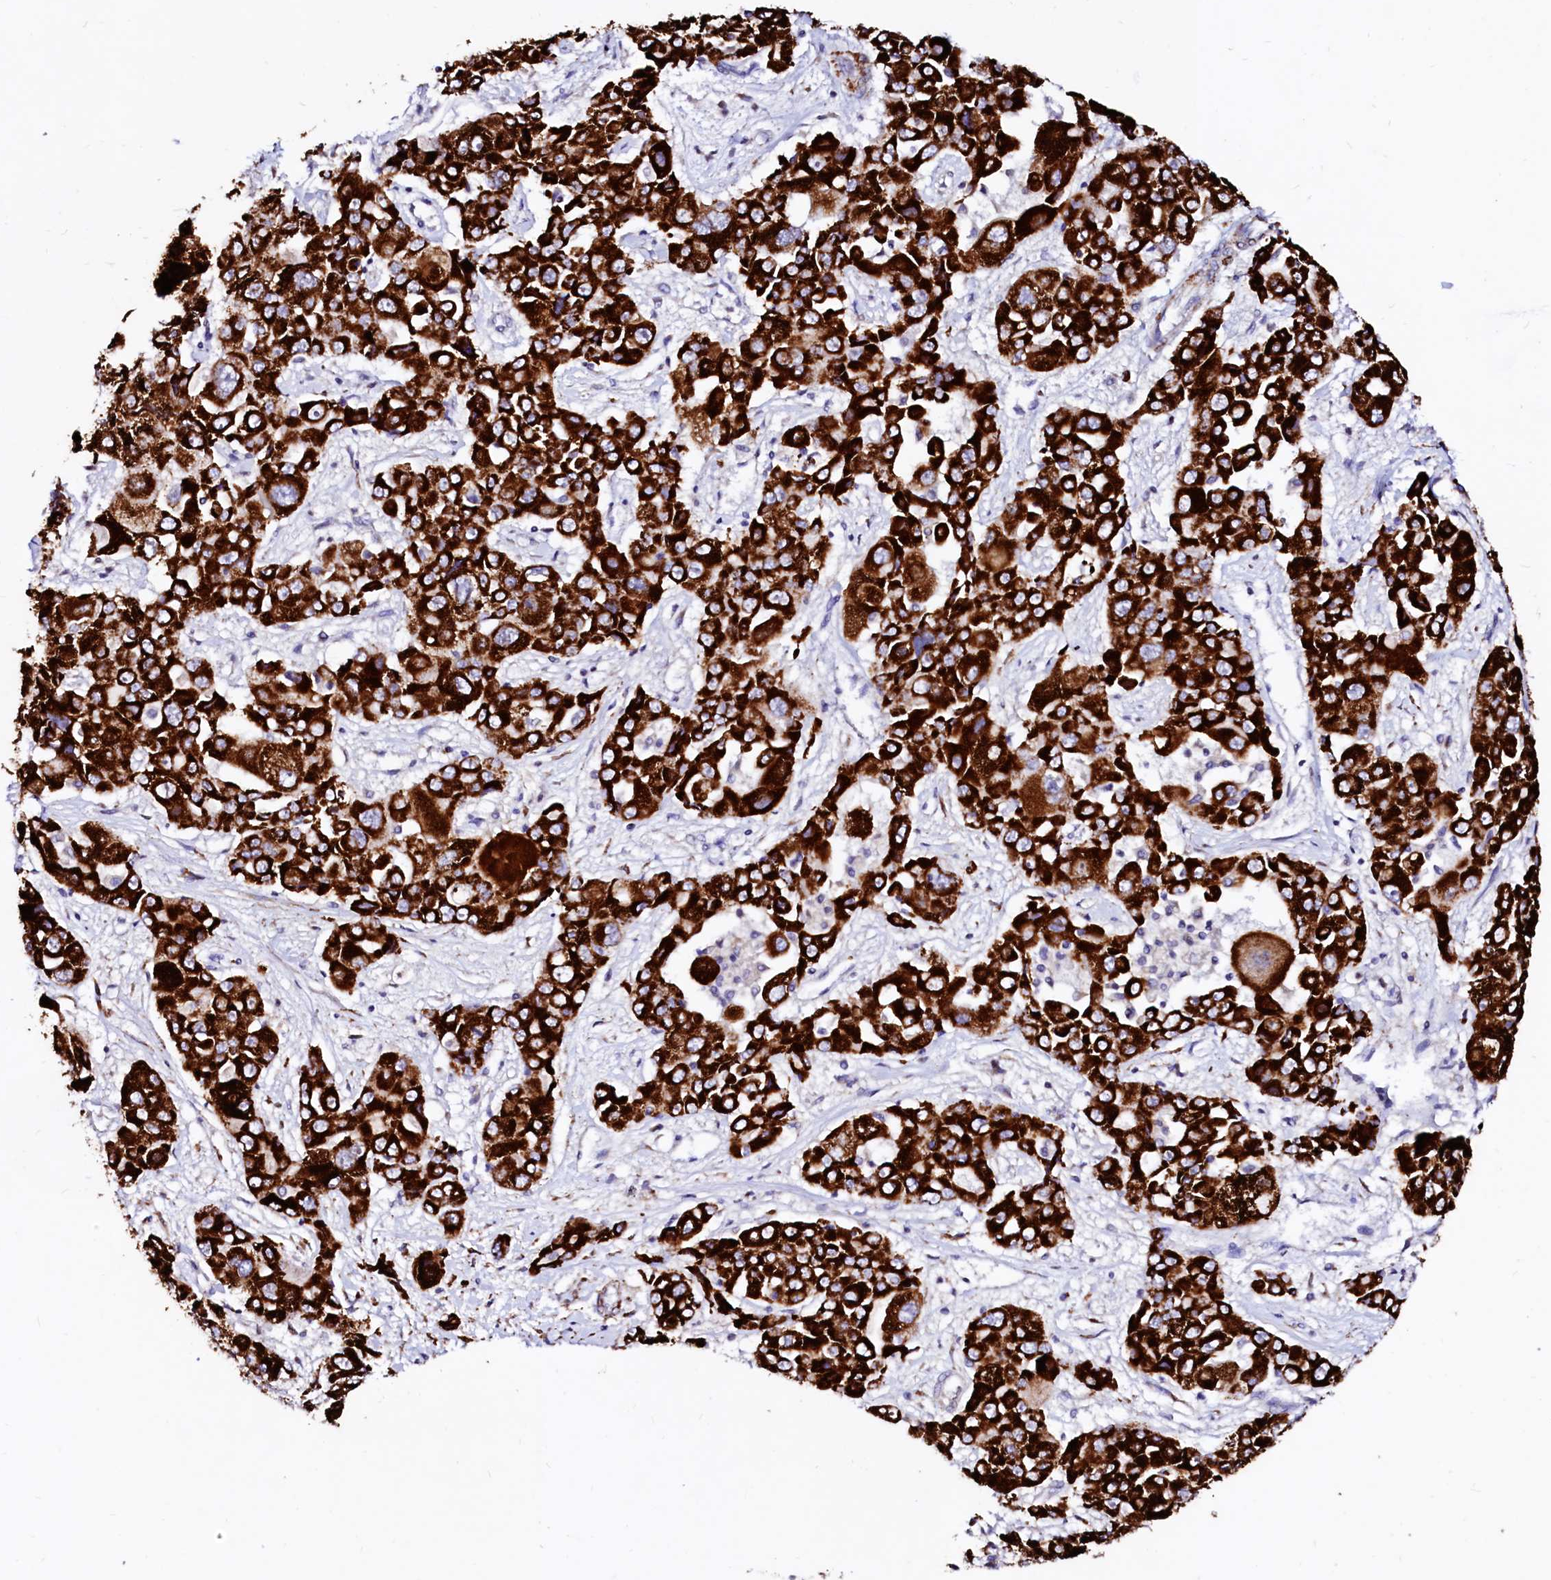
{"staining": {"intensity": "strong", "quantity": ">75%", "location": "cytoplasmic/membranous"}, "tissue": "liver cancer", "cell_type": "Tumor cells", "image_type": "cancer", "snomed": [{"axis": "morphology", "description": "Cholangiocarcinoma"}, {"axis": "topography", "description": "Liver"}], "caption": "High-magnification brightfield microscopy of liver cholangiocarcinoma stained with DAB (brown) and counterstained with hematoxylin (blue). tumor cells exhibit strong cytoplasmic/membranous staining is appreciated in approximately>75% of cells.", "gene": "MAOB", "patient": {"sex": "male", "age": 67}}